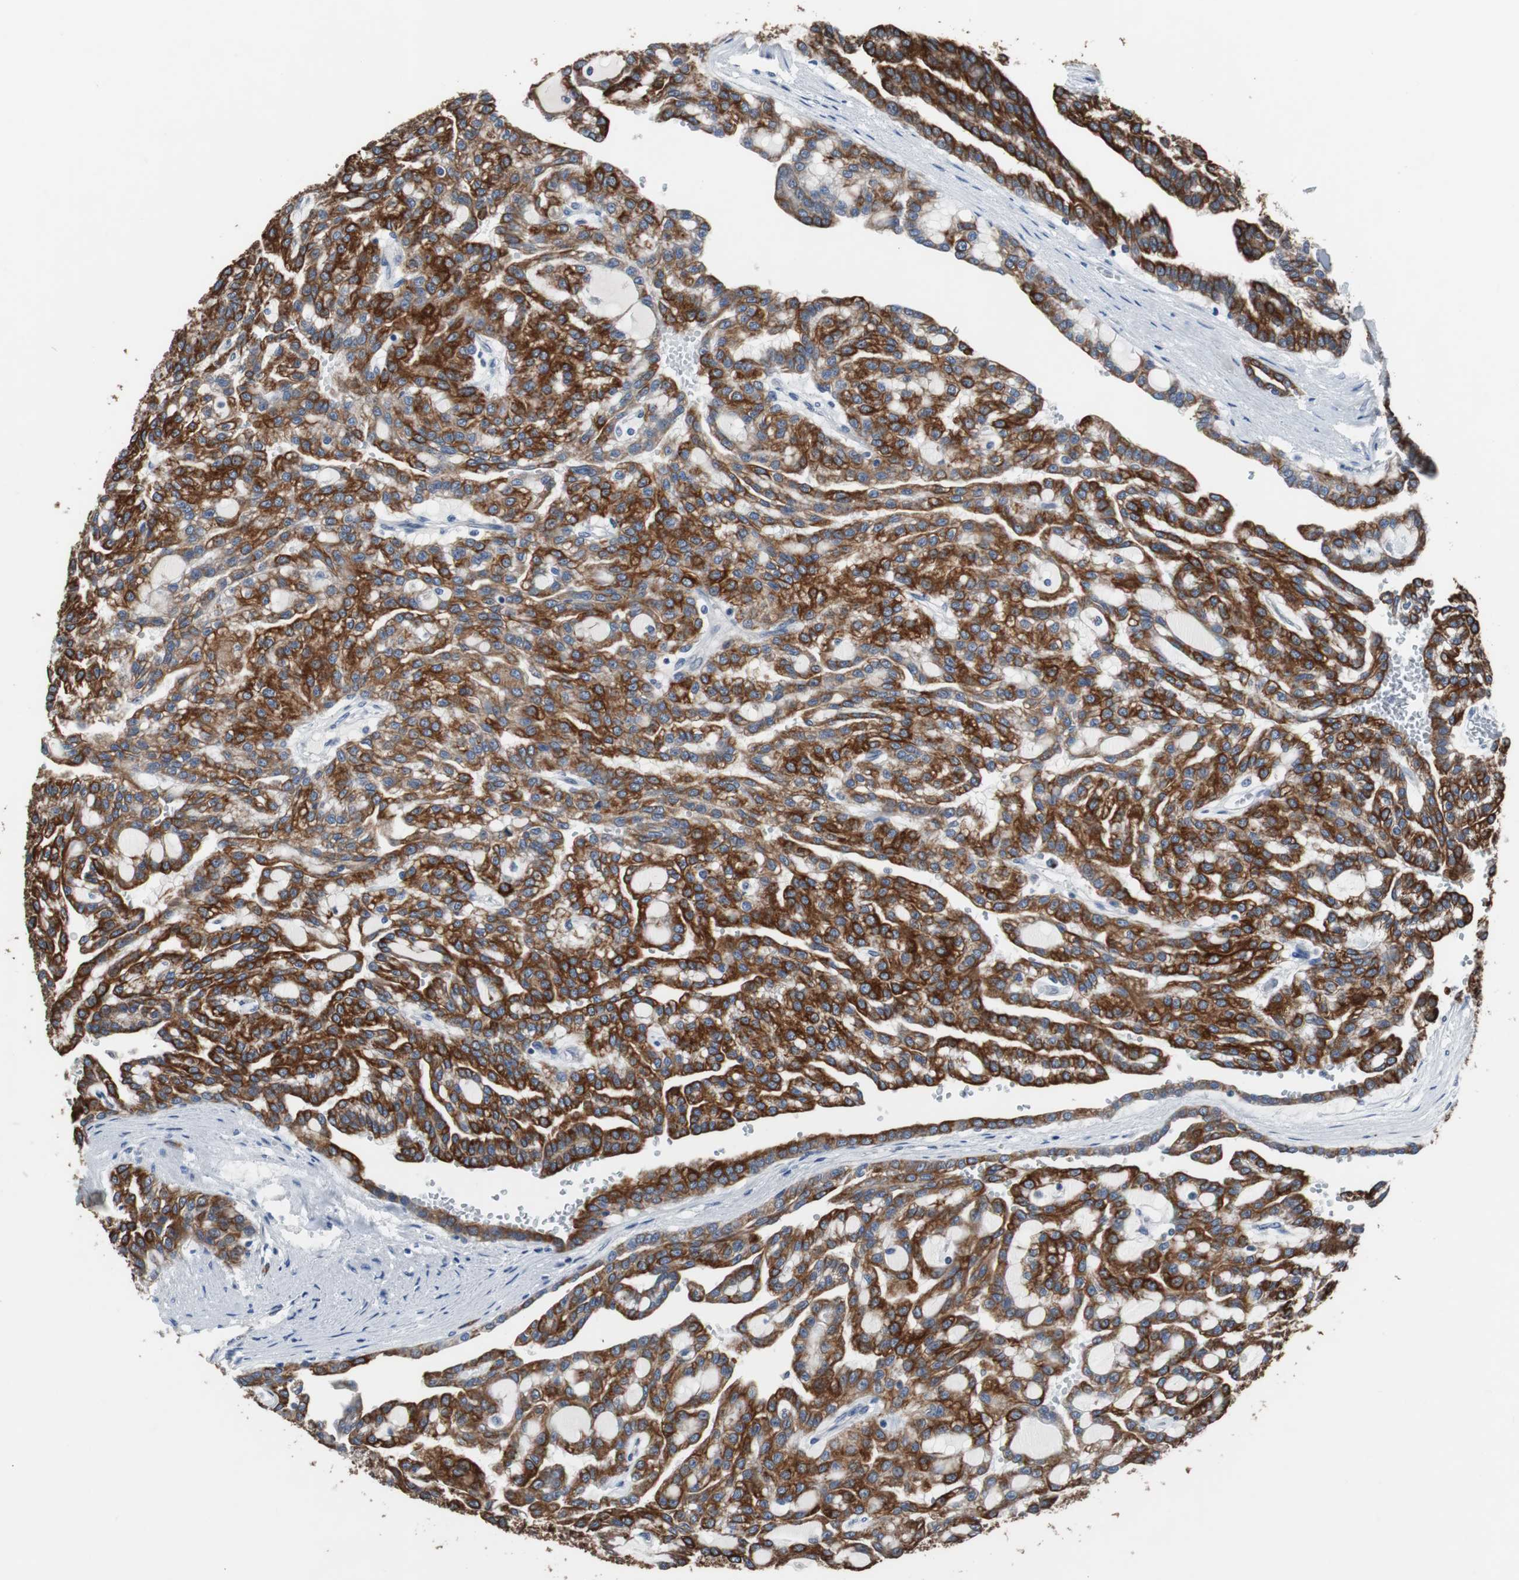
{"staining": {"intensity": "strong", "quantity": ">75%", "location": "cytoplasmic/membranous"}, "tissue": "renal cancer", "cell_type": "Tumor cells", "image_type": "cancer", "snomed": [{"axis": "morphology", "description": "Adenocarcinoma, NOS"}, {"axis": "topography", "description": "Kidney"}], "caption": "The photomicrograph displays immunohistochemical staining of renal adenocarcinoma. There is strong cytoplasmic/membranous staining is present in about >75% of tumor cells.", "gene": "USP10", "patient": {"sex": "male", "age": 63}}